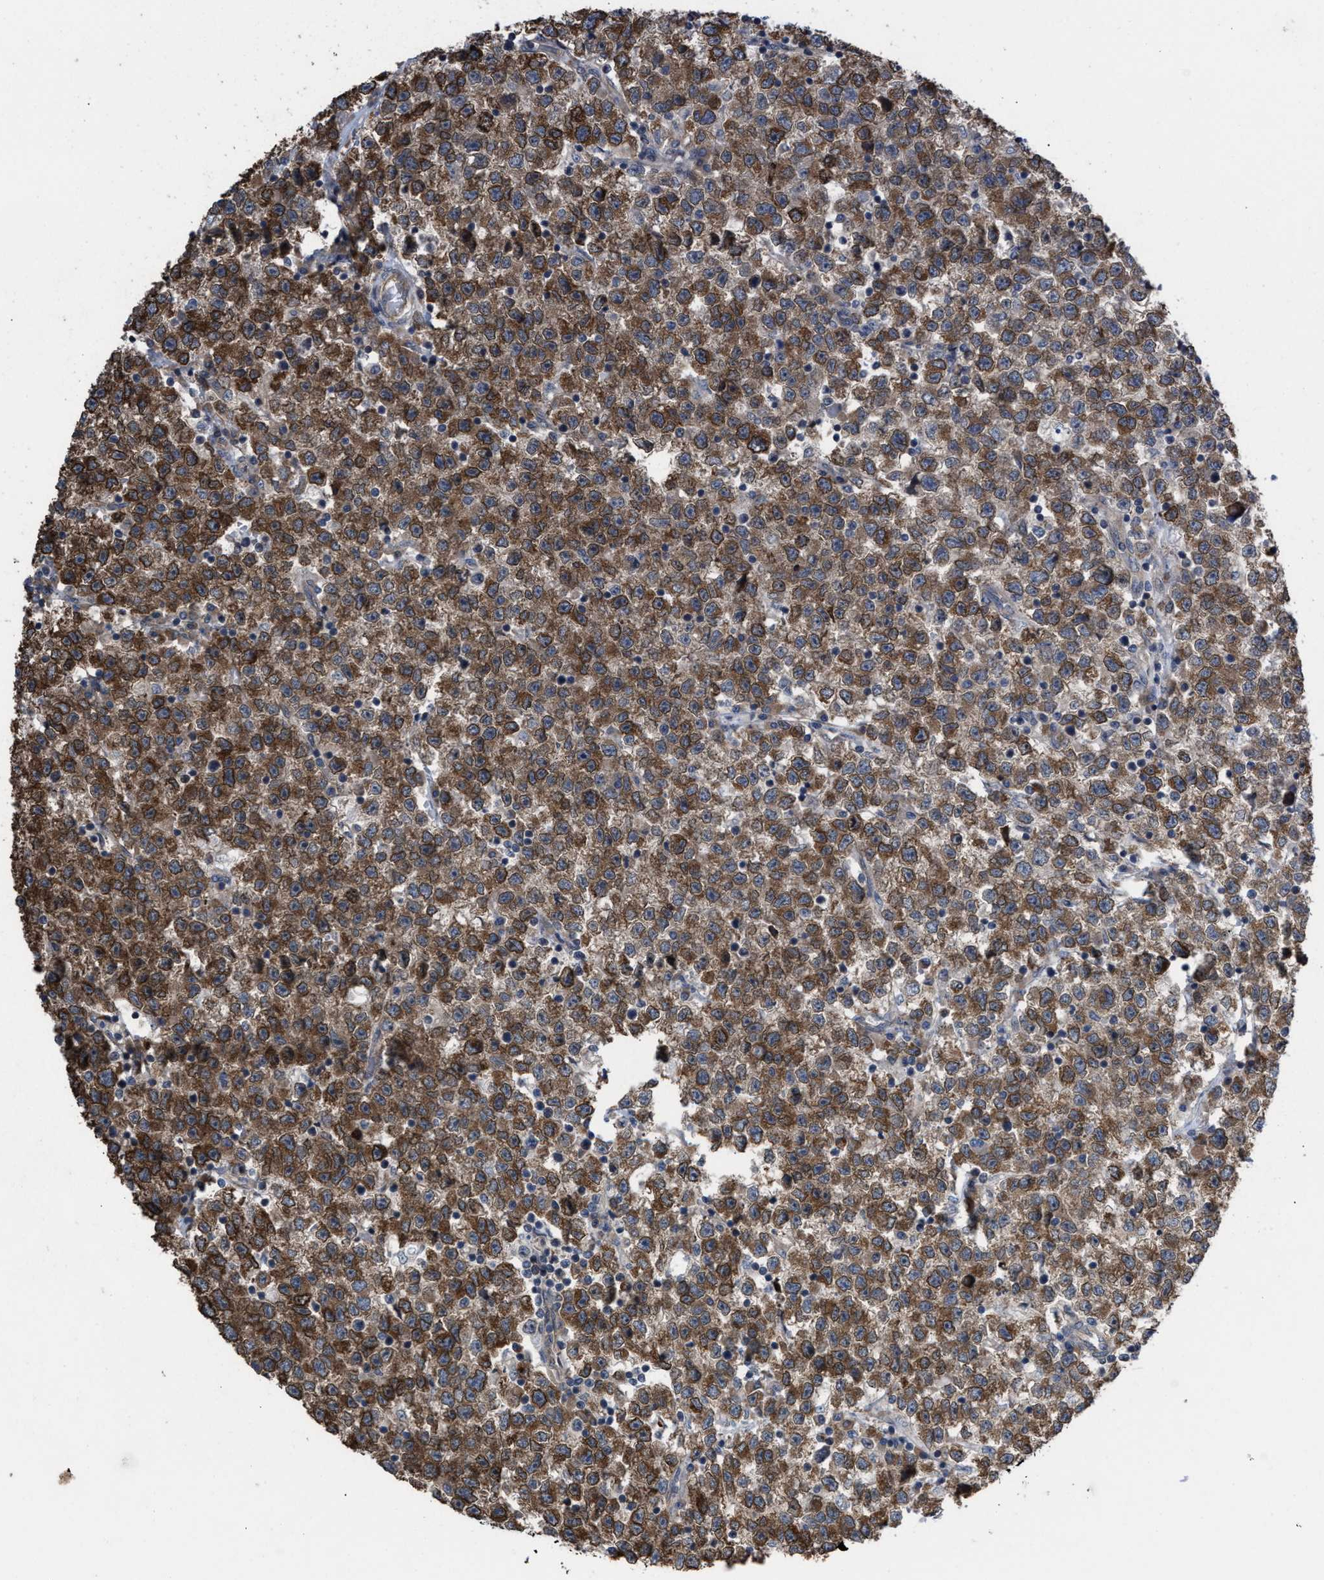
{"staining": {"intensity": "moderate", "quantity": ">75%", "location": "cytoplasmic/membranous"}, "tissue": "testis cancer", "cell_type": "Tumor cells", "image_type": "cancer", "snomed": [{"axis": "morphology", "description": "Seminoma, NOS"}, {"axis": "topography", "description": "Testis"}], "caption": "Human seminoma (testis) stained with a brown dye demonstrates moderate cytoplasmic/membranous positive expression in about >75% of tumor cells.", "gene": "TP53BP2", "patient": {"sex": "male", "age": 22}}